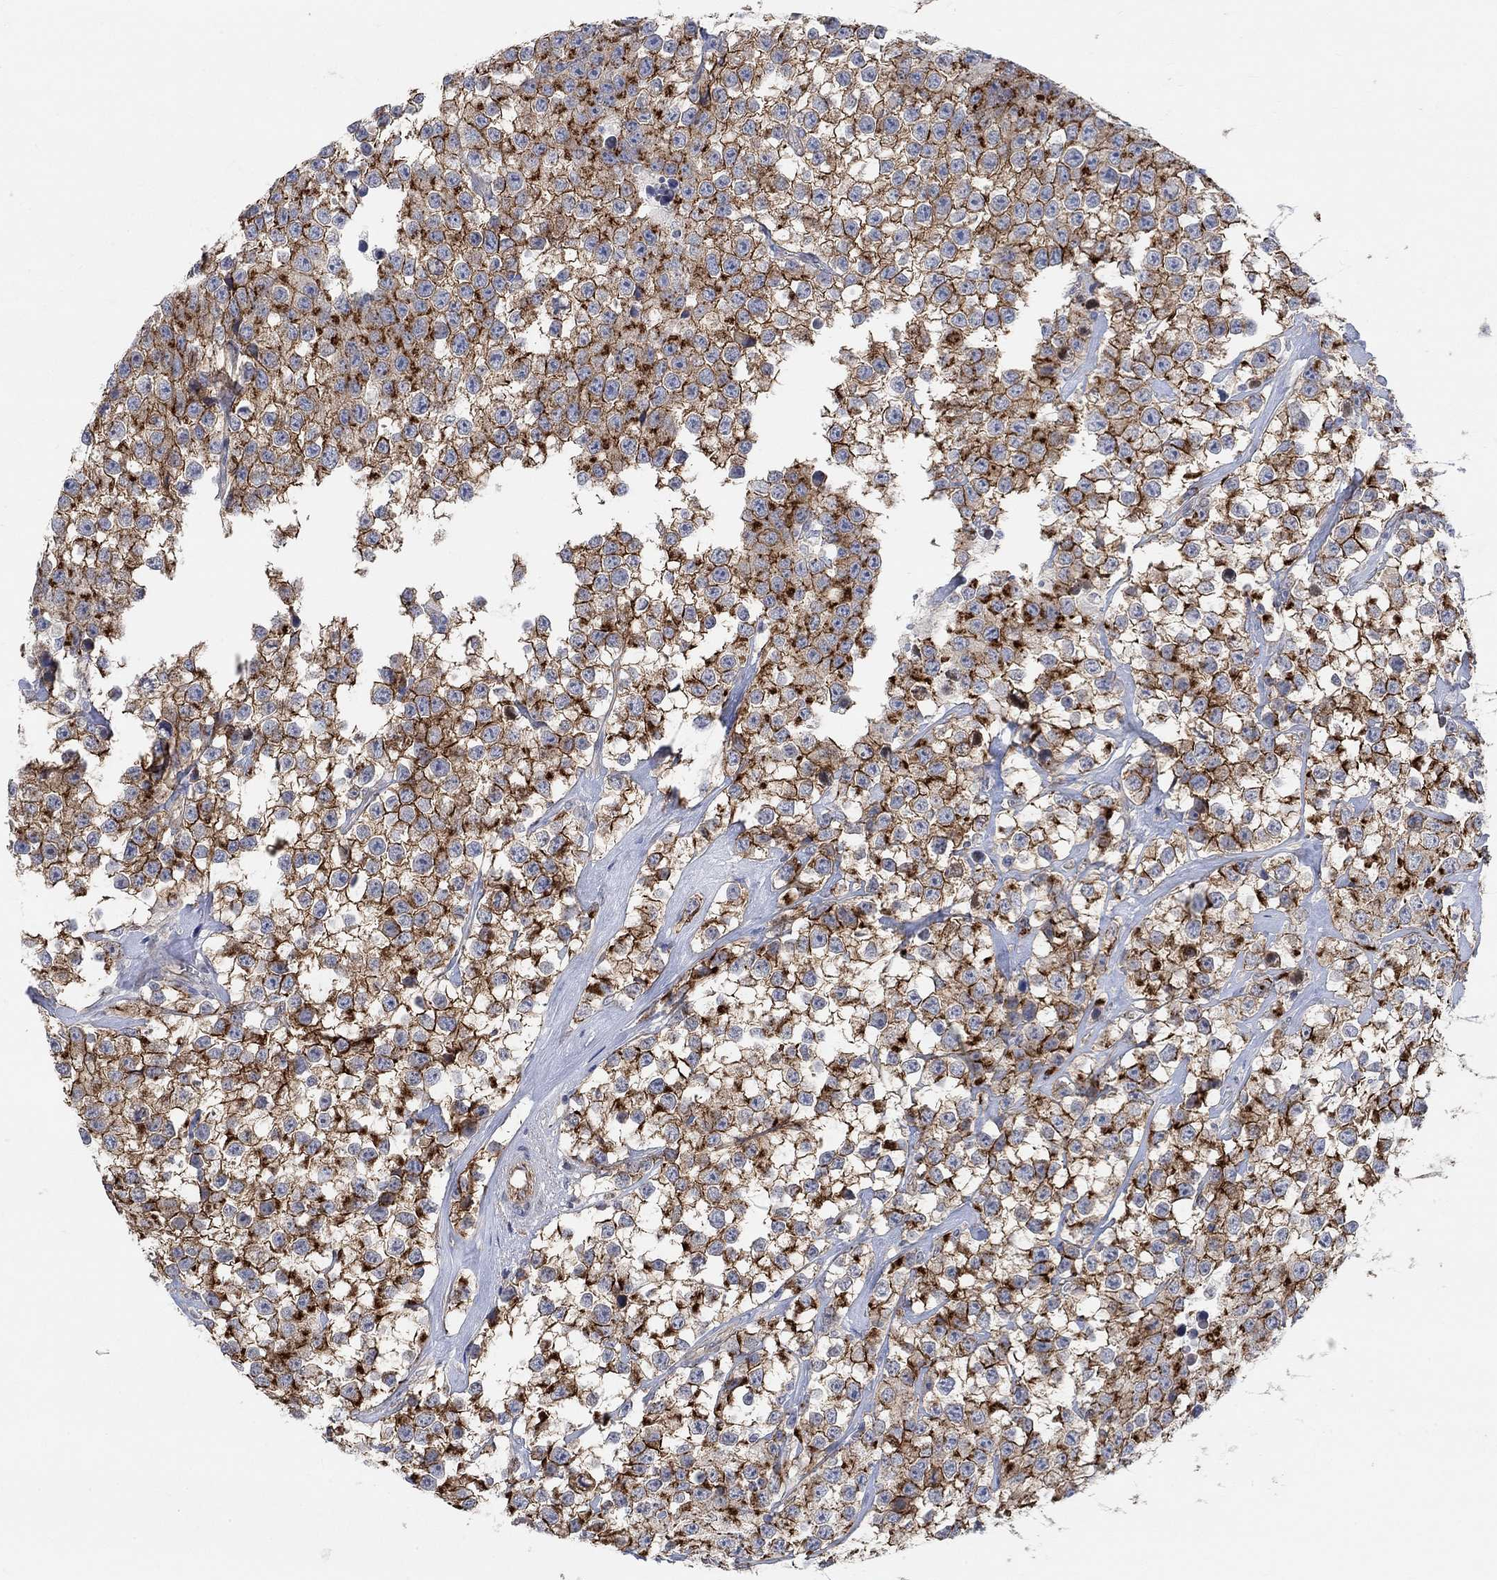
{"staining": {"intensity": "strong", "quantity": ">75%", "location": "cytoplasmic/membranous"}, "tissue": "testis cancer", "cell_type": "Tumor cells", "image_type": "cancer", "snomed": [{"axis": "morphology", "description": "Seminoma, NOS"}, {"axis": "topography", "description": "Testis"}], "caption": "An image of human seminoma (testis) stained for a protein displays strong cytoplasmic/membranous brown staining in tumor cells.", "gene": "SYT16", "patient": {"sex": "male", "age": 59}}